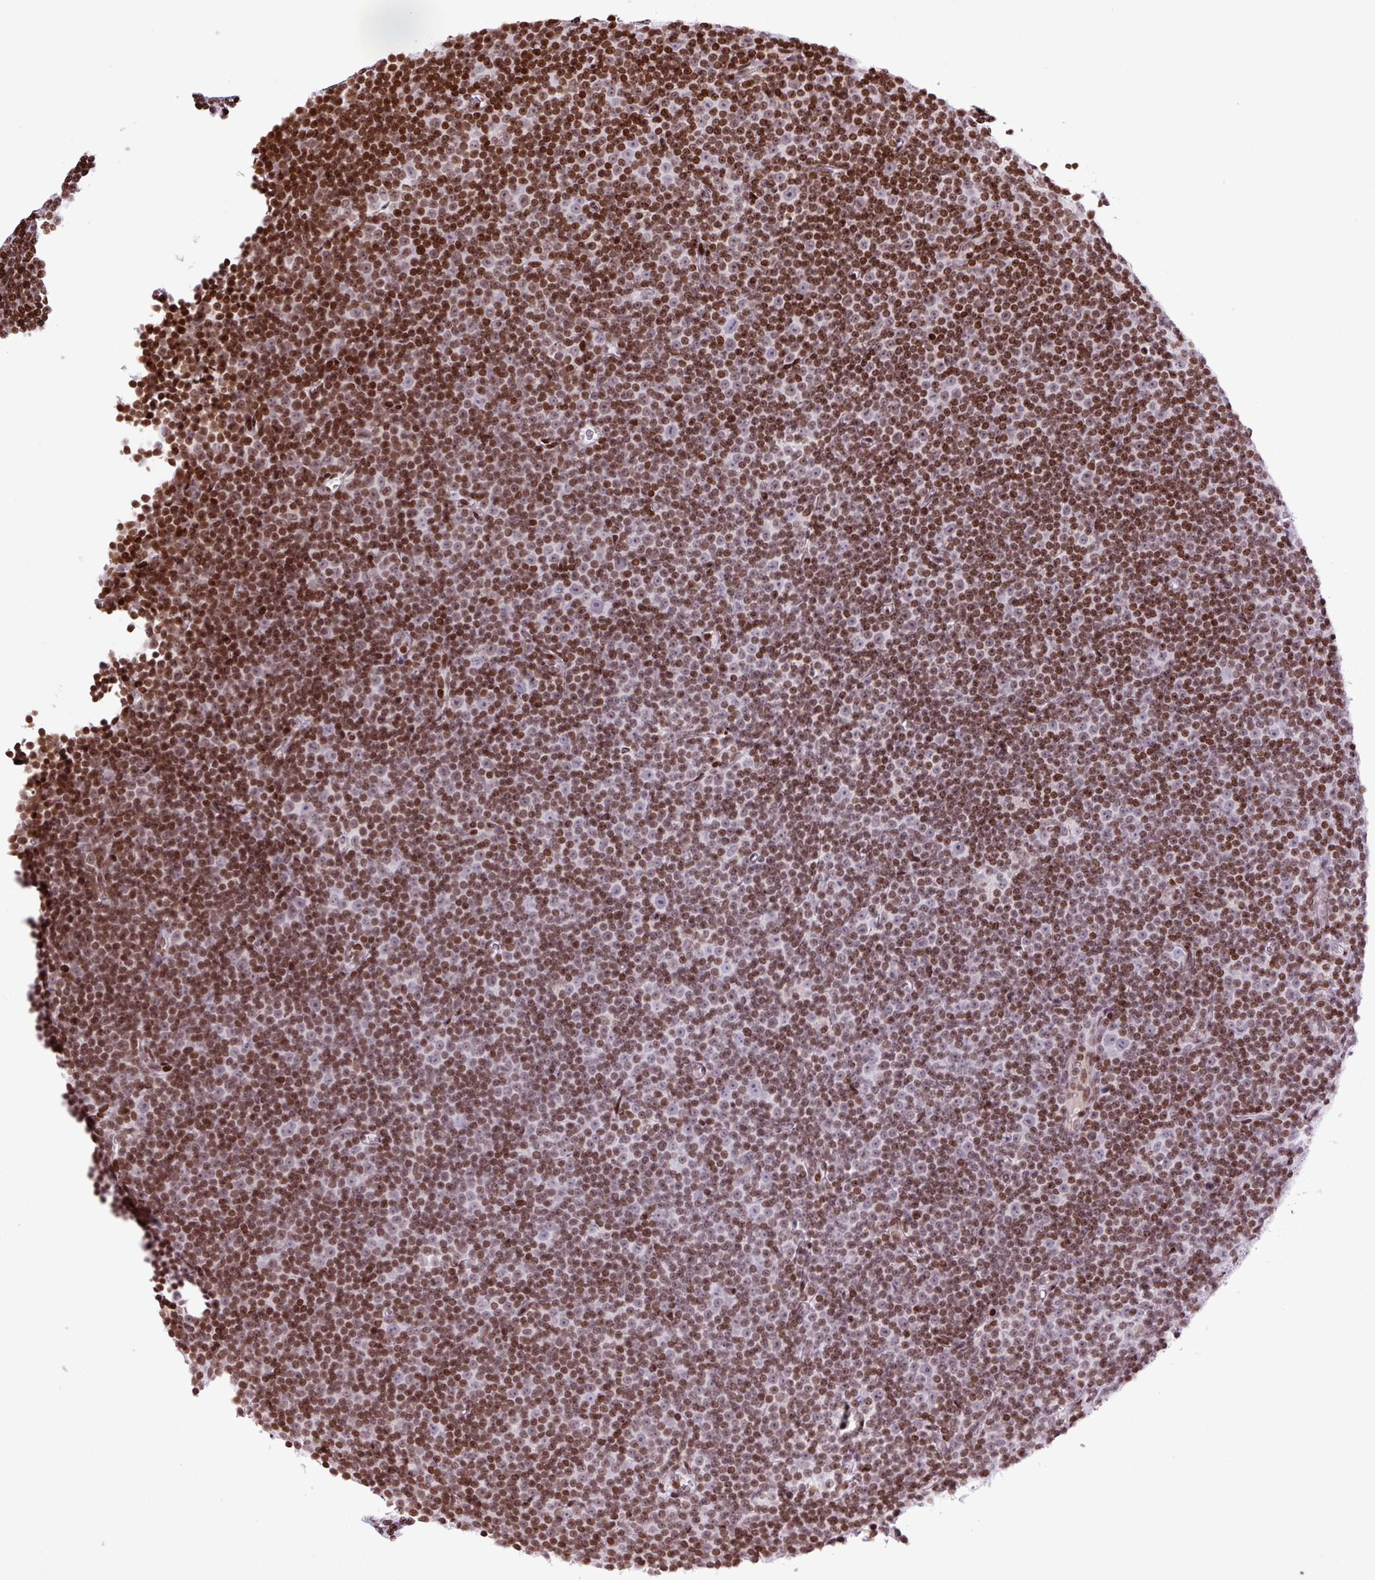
{"staining": {"intensity": "strong", "quantity": ">75%", "location": "nuclear"}, "tissue": "lymphoma", "cell_type": "Tumor cells", "image_type": "cancer", "snomed": [{"axis": "morphology", "description": "Malignant lymphoma, non-Hodgkin's type, Low grade"}, {"axis": "topography", "description": "Lymph node"}], "caption": "A high-resolution photomicrograph shows IHC staining of low-grade malignant lymphoma, non-Hodgkin's type, which exhibits strong nuclear staining in approximately >75% of tumor cells.", "gene": "H1-3", "patient": {"sex": "female", "age": 67}}